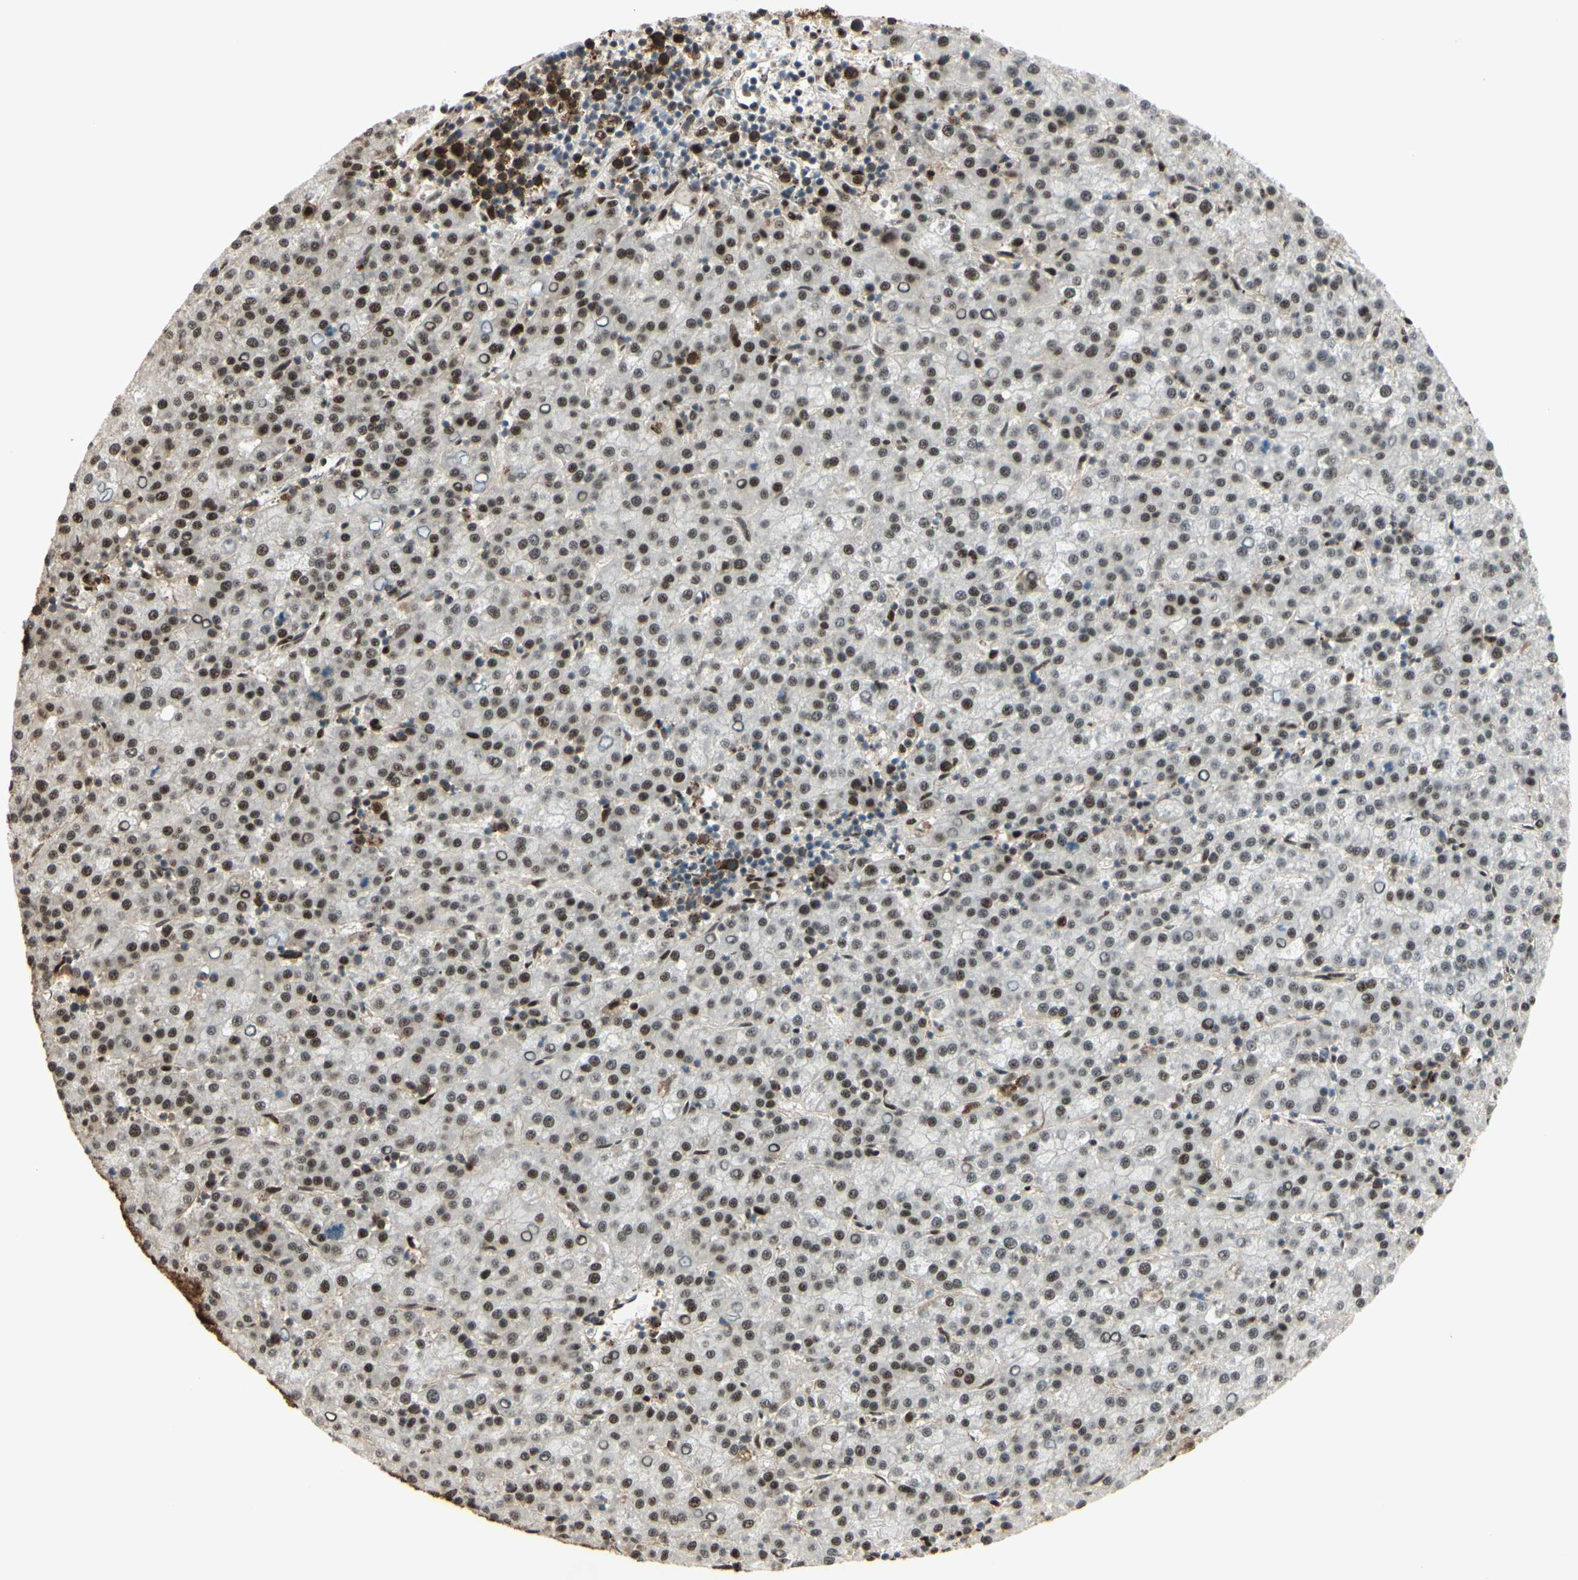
{"staining": {"intensity": "moderate", "quantity": ">75%", "location": "nuclear"}, "tissue": "liver cancer", "cell_type": "Tumor cells", "image_type": "cancer", "snomed": [{"axis": "morphology", "description": "Carcinoma, Hepatocellular, NOS"}, {"axis": "topography", "description": "Liver"}], "caption": "Hepatocellular carcinoma (liver) stained for a protein (brown) demonstrates moderate nuclear positive staining in approximately >75% of tumor cells.", "gene": "HSF1", "patient": {"sex": "female", "age": 58}}